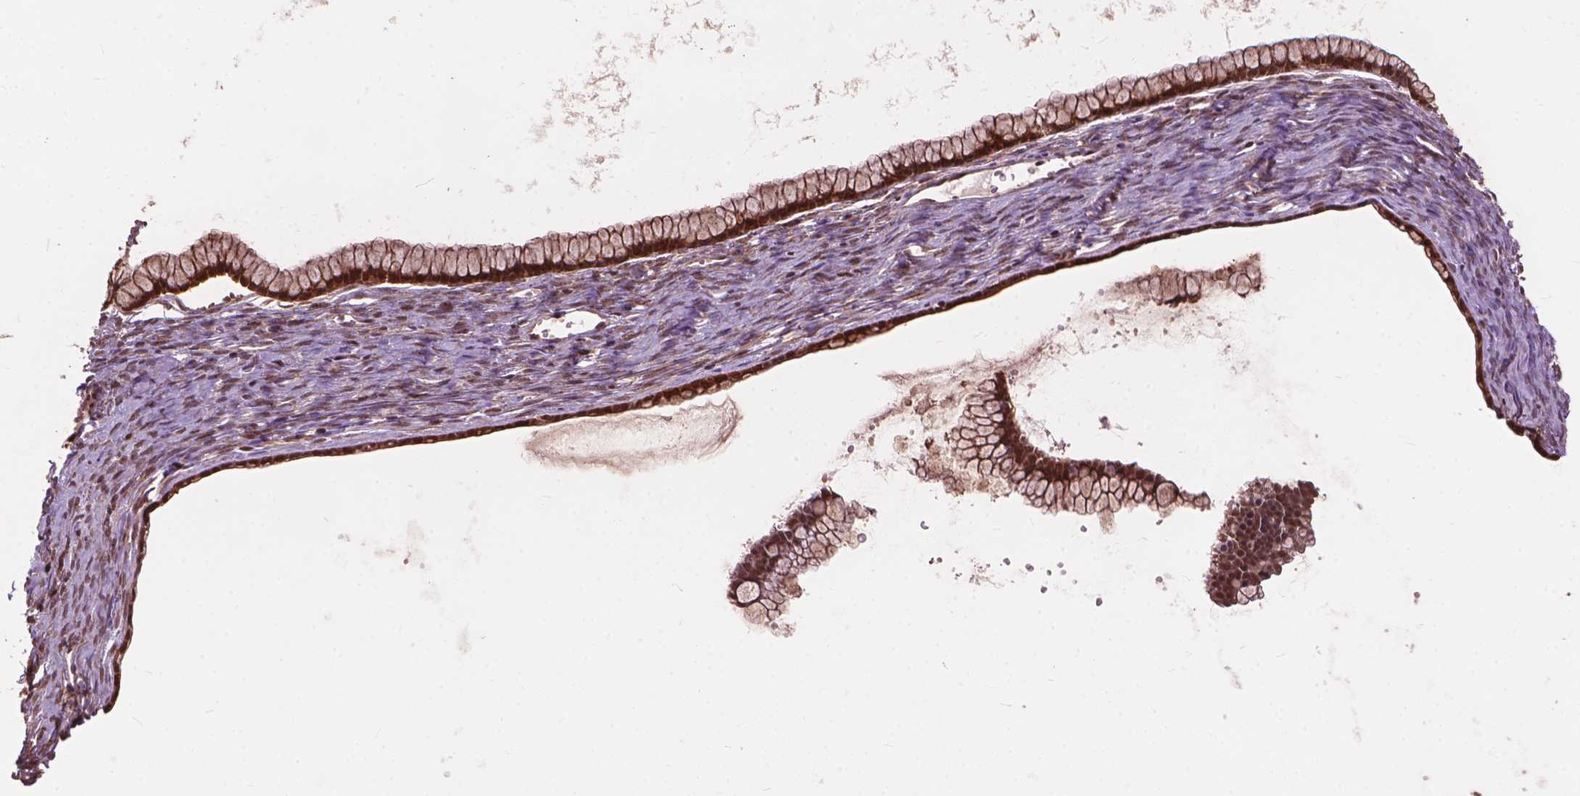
{"staining": {"intensity": "strong", "quantity": ">75%", "location": "cytoplasmic/membranous,nuclear"}, "tissue": "ovarian cancer", "cell_type": "Tumor cells", "image_type": "cancer", "snomed": [{"axis": "morphology", "description": "Cystadenocarcinoma, mucinous, NOS"}, {"axis": "topography", "description": "Ovary"}], "caption": "IHC of ovarian cancer exhibits high levels of strong cytoplasmic/membranous and nuclear staining in about >75% of tumor cells. (DAB (3,3'-diaminobenzidine) IHC, brown staining for protein, blue staining for nuclei).", "gene": "SSU72", "patient": {"sex": "female", "age": 41}}